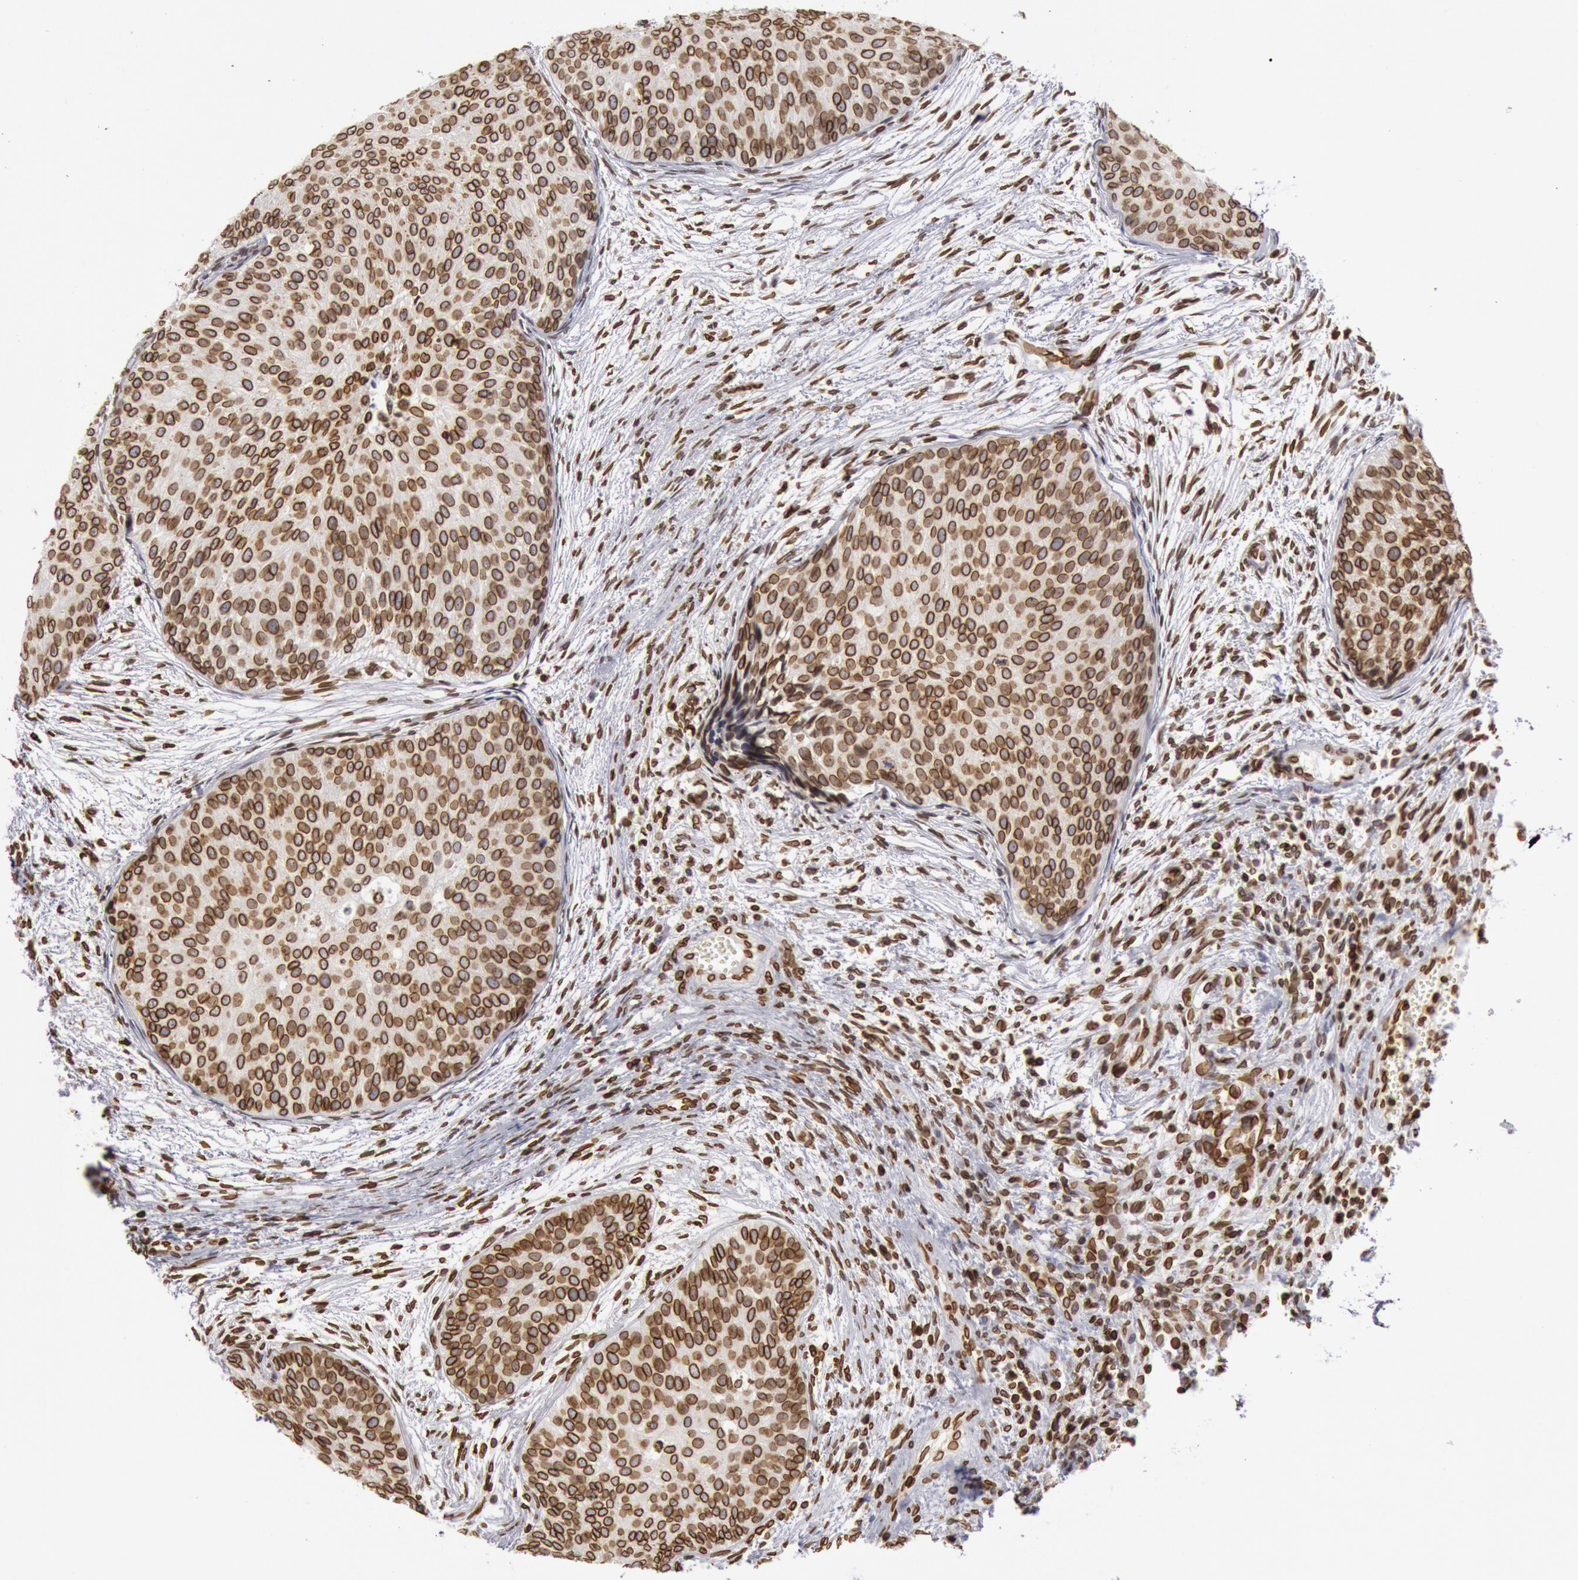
{"staining": {"intensity": "strong", "quantity": ">75%", "location": "cytoplasmic/membranous,nuclear"}, "tissue": "urothelial cancer", "cell_type": "Tumor cells", "image_type": "cancer", "snomed": [{"axis": "morphology", "description": "Urothelial carcinoma, Low grade"}, {"axis": "topography", "description": "Urinary bladder"}], "caption": "Approximately >75% of tumor cells in human low-grade urothelial carcinoma reveal strong cytoplasmic/membranous and nuclear protein positivity as visualized by brown immunohistochemical staining.", "gene": "SUN2", "patient": {"sex": "male", "age": 84}}